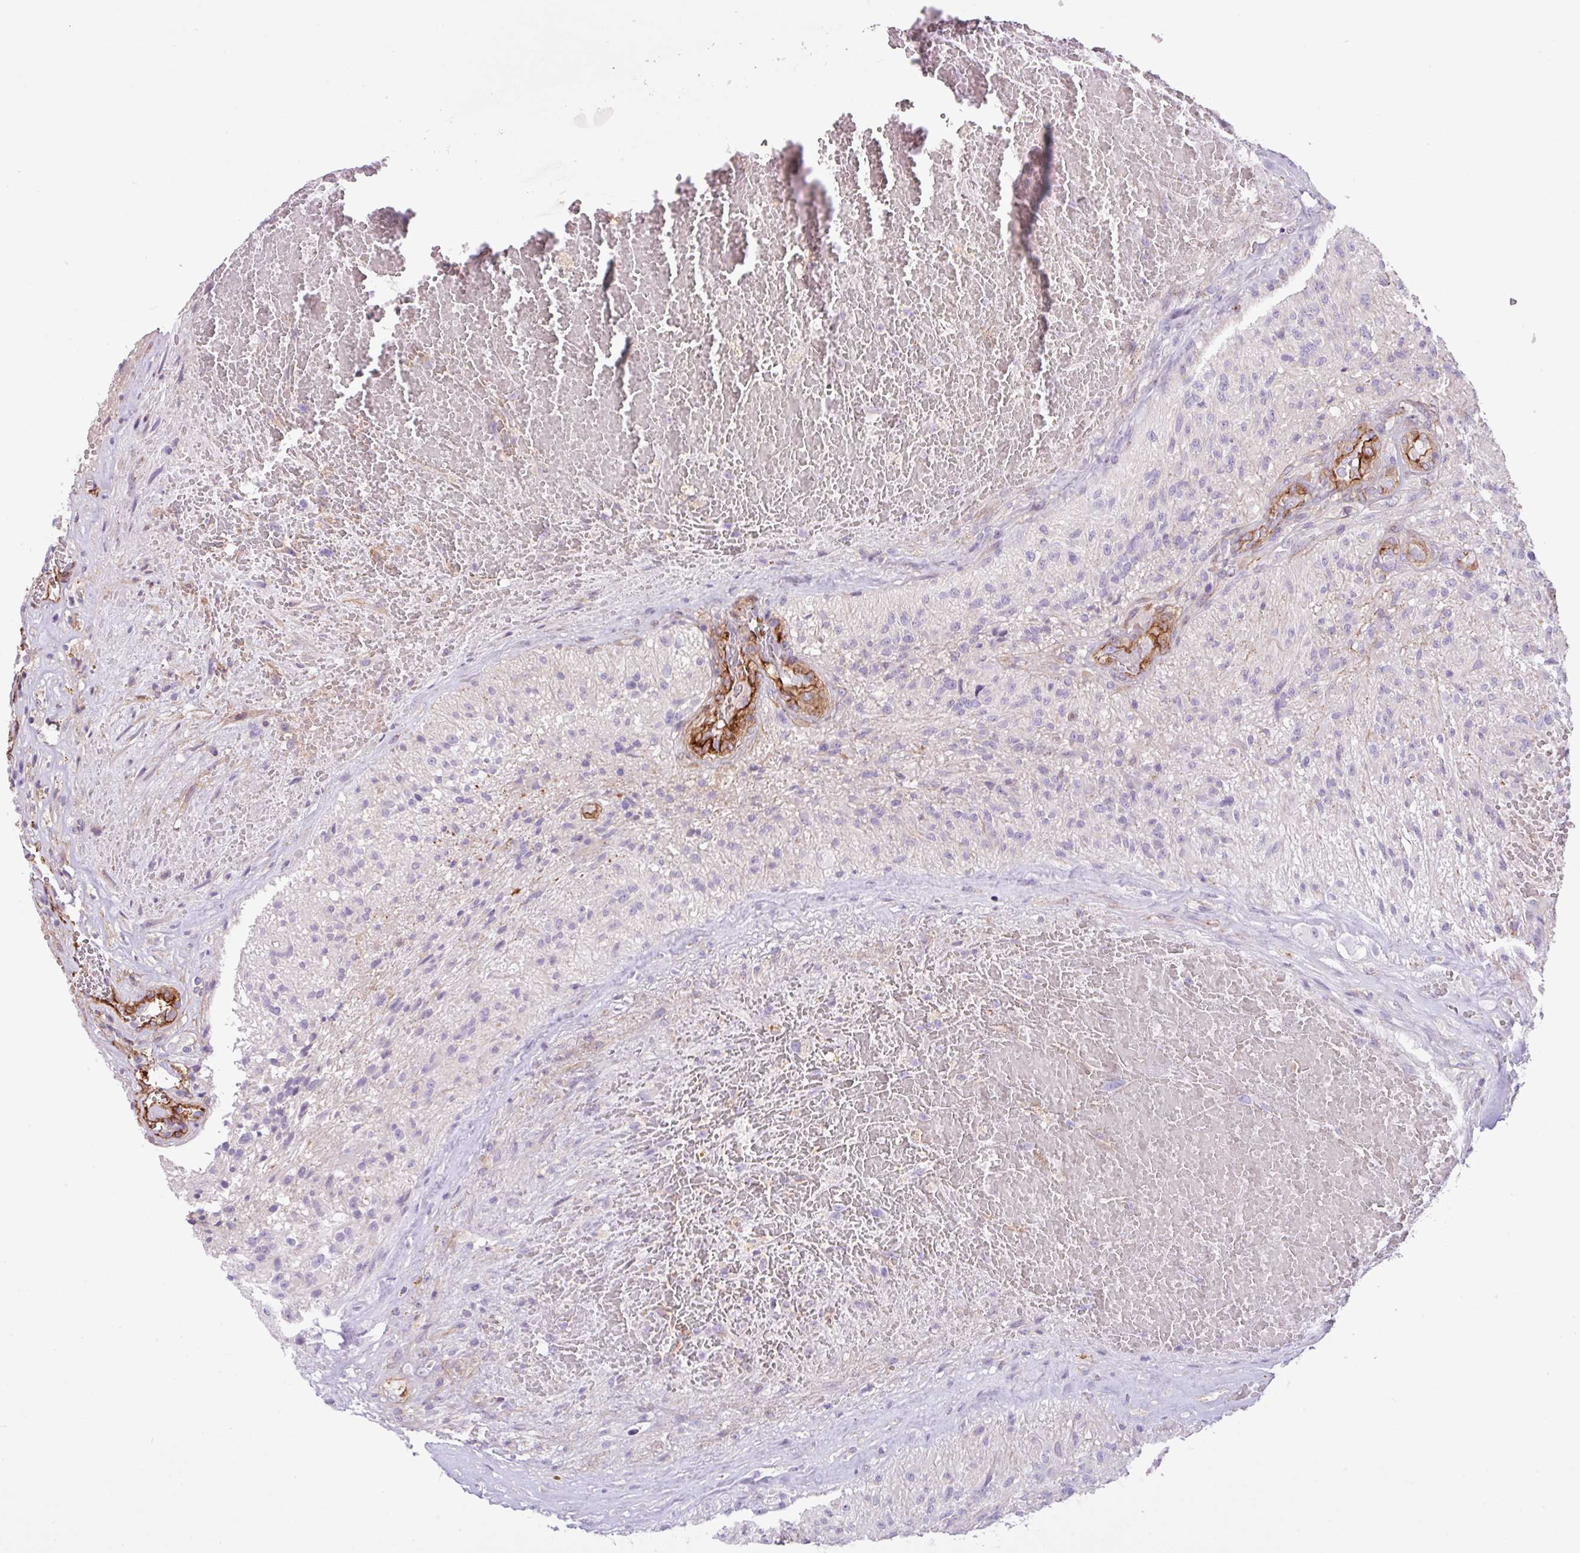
{"staining": {"intensity": "negative", "quantity": "none", "location": "none"}, "tissue": "glioma", "cell_type": "Tumor cells", "image_type": "cancer", "snomed": [{"axis": "morphology", "description": "Glioma, malignant, High grade"}, {"axis": "topography", "description": "Brain"}], "caption": "Immunohistochemistry of malignant glioma (high-grade) exhibits no staining in tumor cells.", "gene": "CD248", "patient": {"sex": "male", "age": 56}}